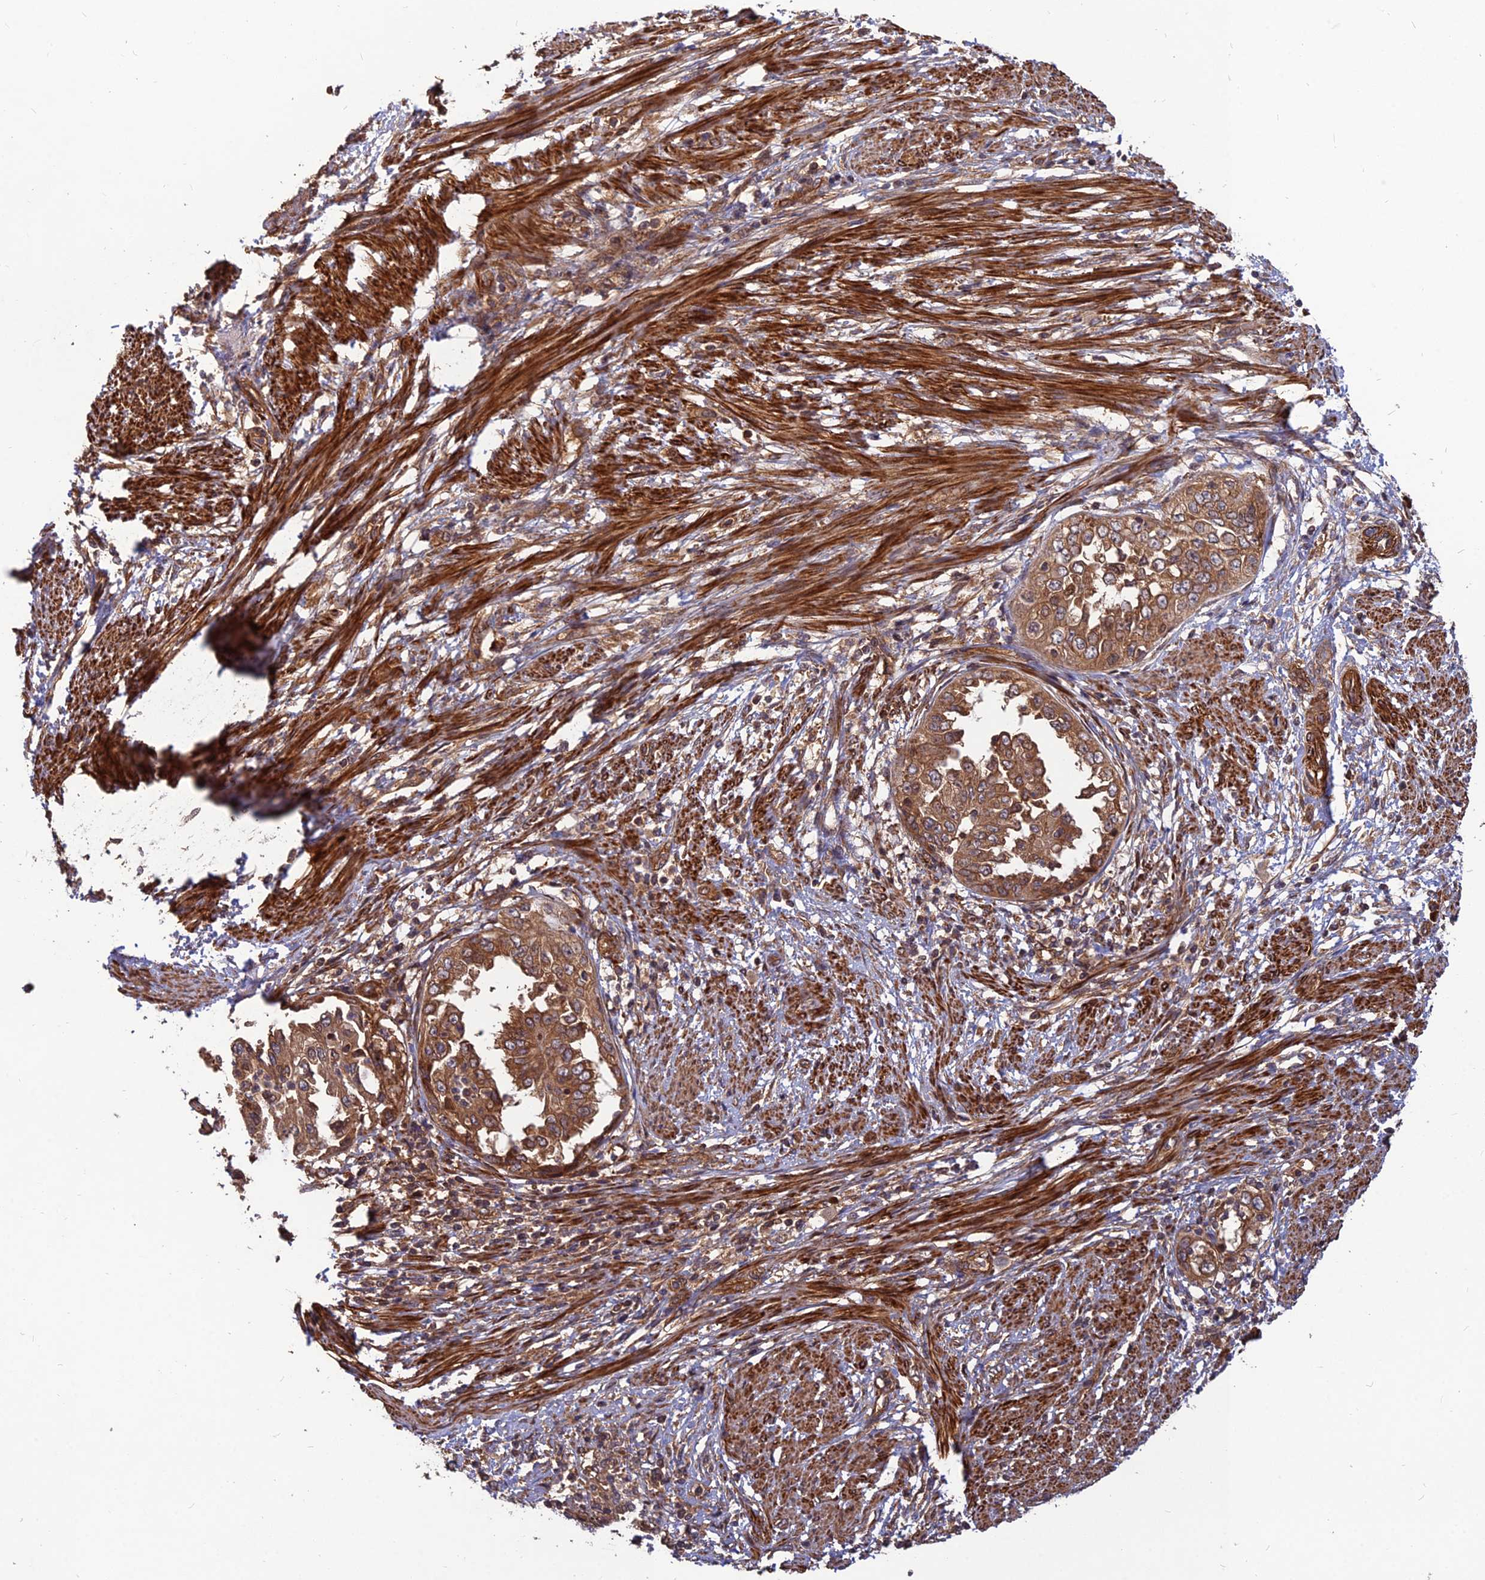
{"staining": {"intensity": "moderate", "quantity": ">75%", "location": "cytoplasmic/membranous"}, "tissue": "endometrial cancer", "cell_type": "Tumor cells", "image_type": "cancer", "snomed": [{"axis": "morphology", "description": "Adenocarcinoma, NOS"}, {"axis": "topography", "description": "Endometrium"}], "caption": "This is an image of immunohistochemistry (IHC) staining of endometrial adenocarcinoma, which shows moderate positivity in the cytoplasmic/membranous of tumor cells.", "gene": "RELCH", "patient": {"sex": "female", "age": 85}}